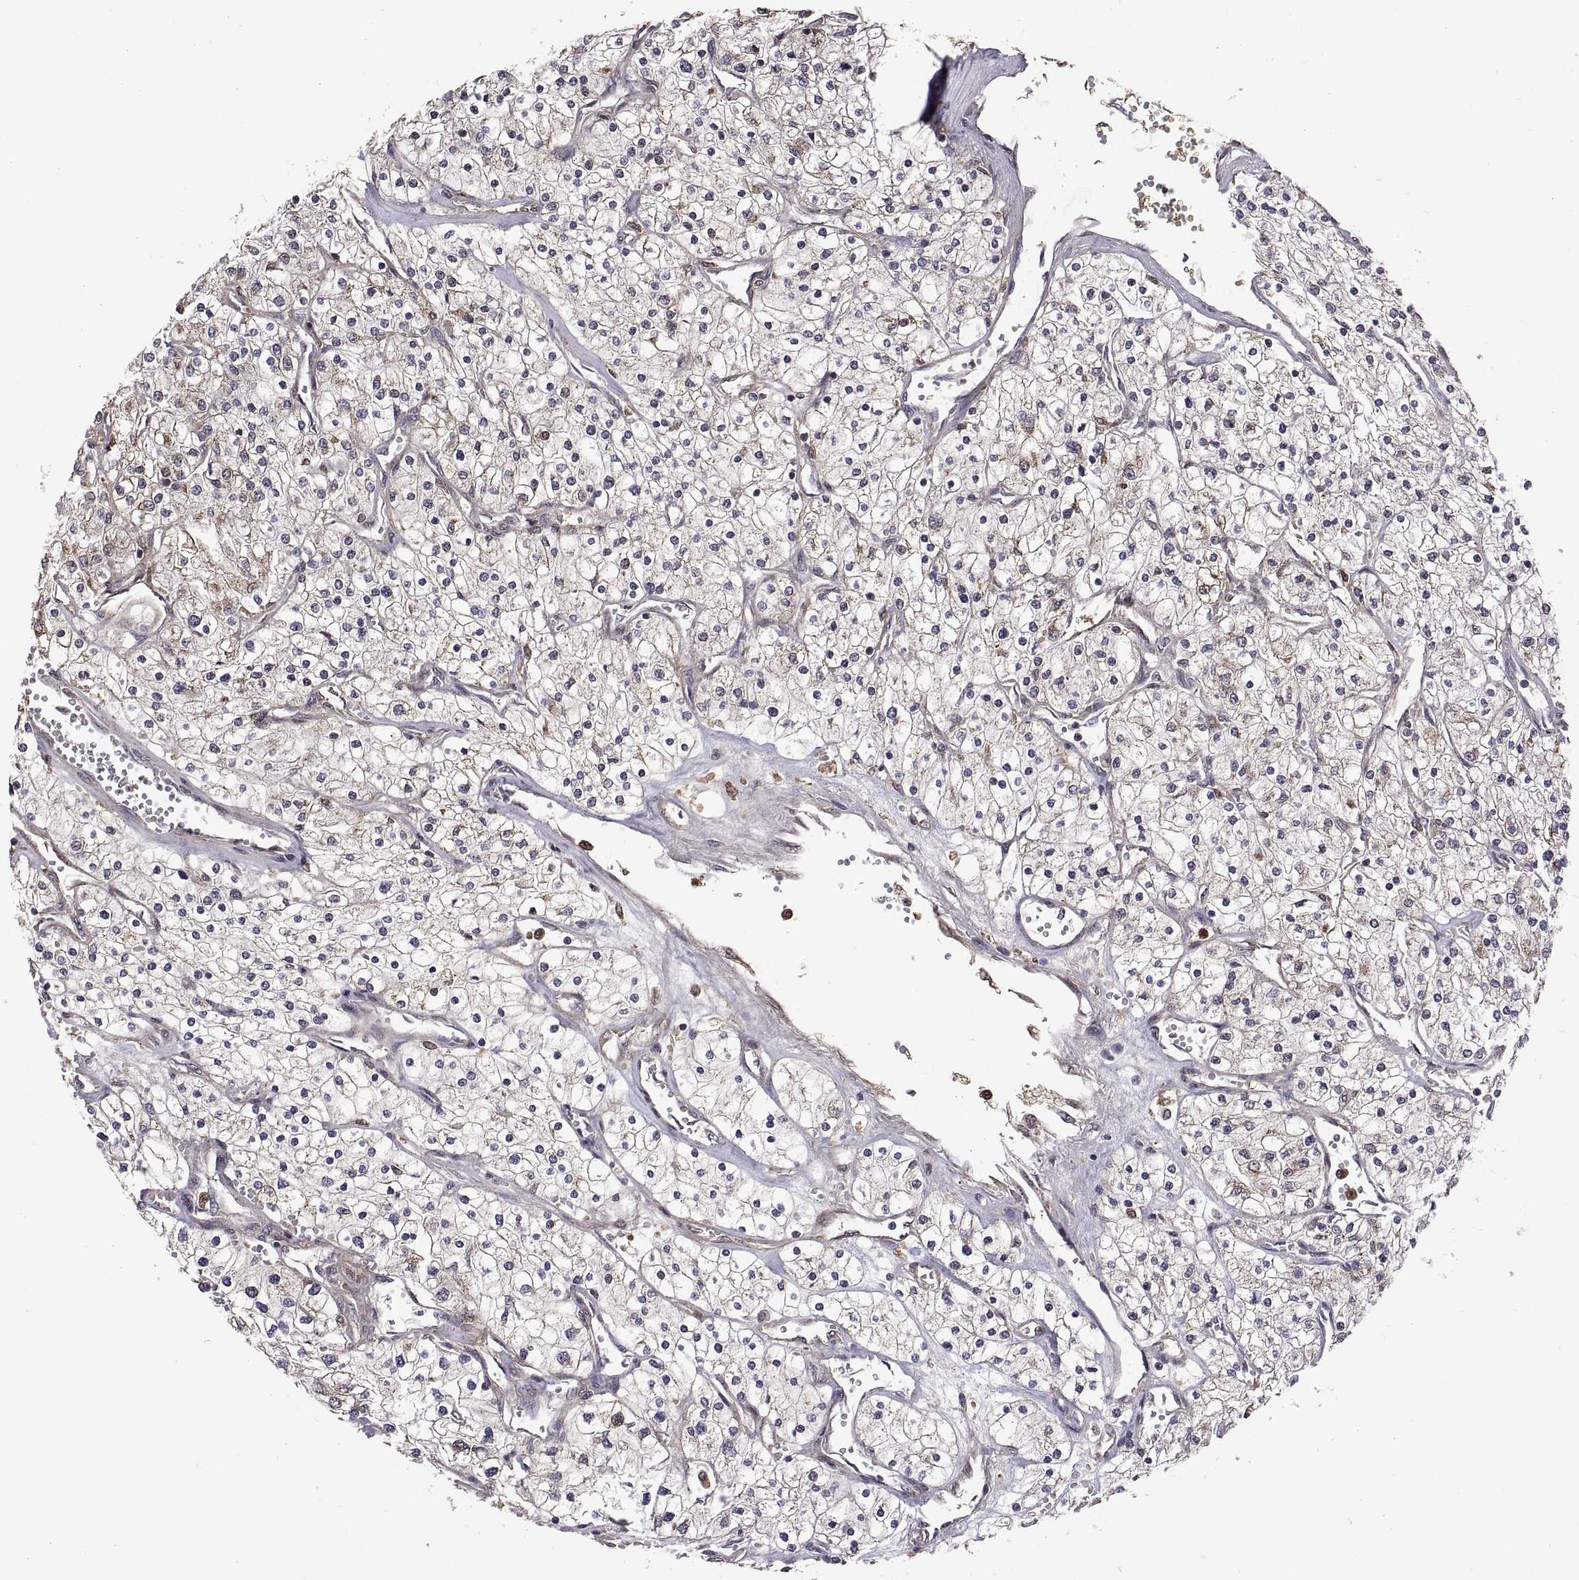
{"staining": {"intensity": "weak", "quantity": "25%-75%", "location": "cytoplasmic/membranous"}, "tissue": "renal cancer", "cell_type": "Tumor cells", "image_type": "cancer", "snomed": [{"axis": "morphology", "description": "Adenocarcinoma, NOS"}, {"axis": "topography", "description": "Kidney"}], "caption": "Protein staining reveals weak cytoplasmic/membranous positivity in approximately 25%-75% of tumor cells in adenocarcinoma (renal).", "gene": "ZNRF2", "patient": {"sex": "male", "age": 80}}